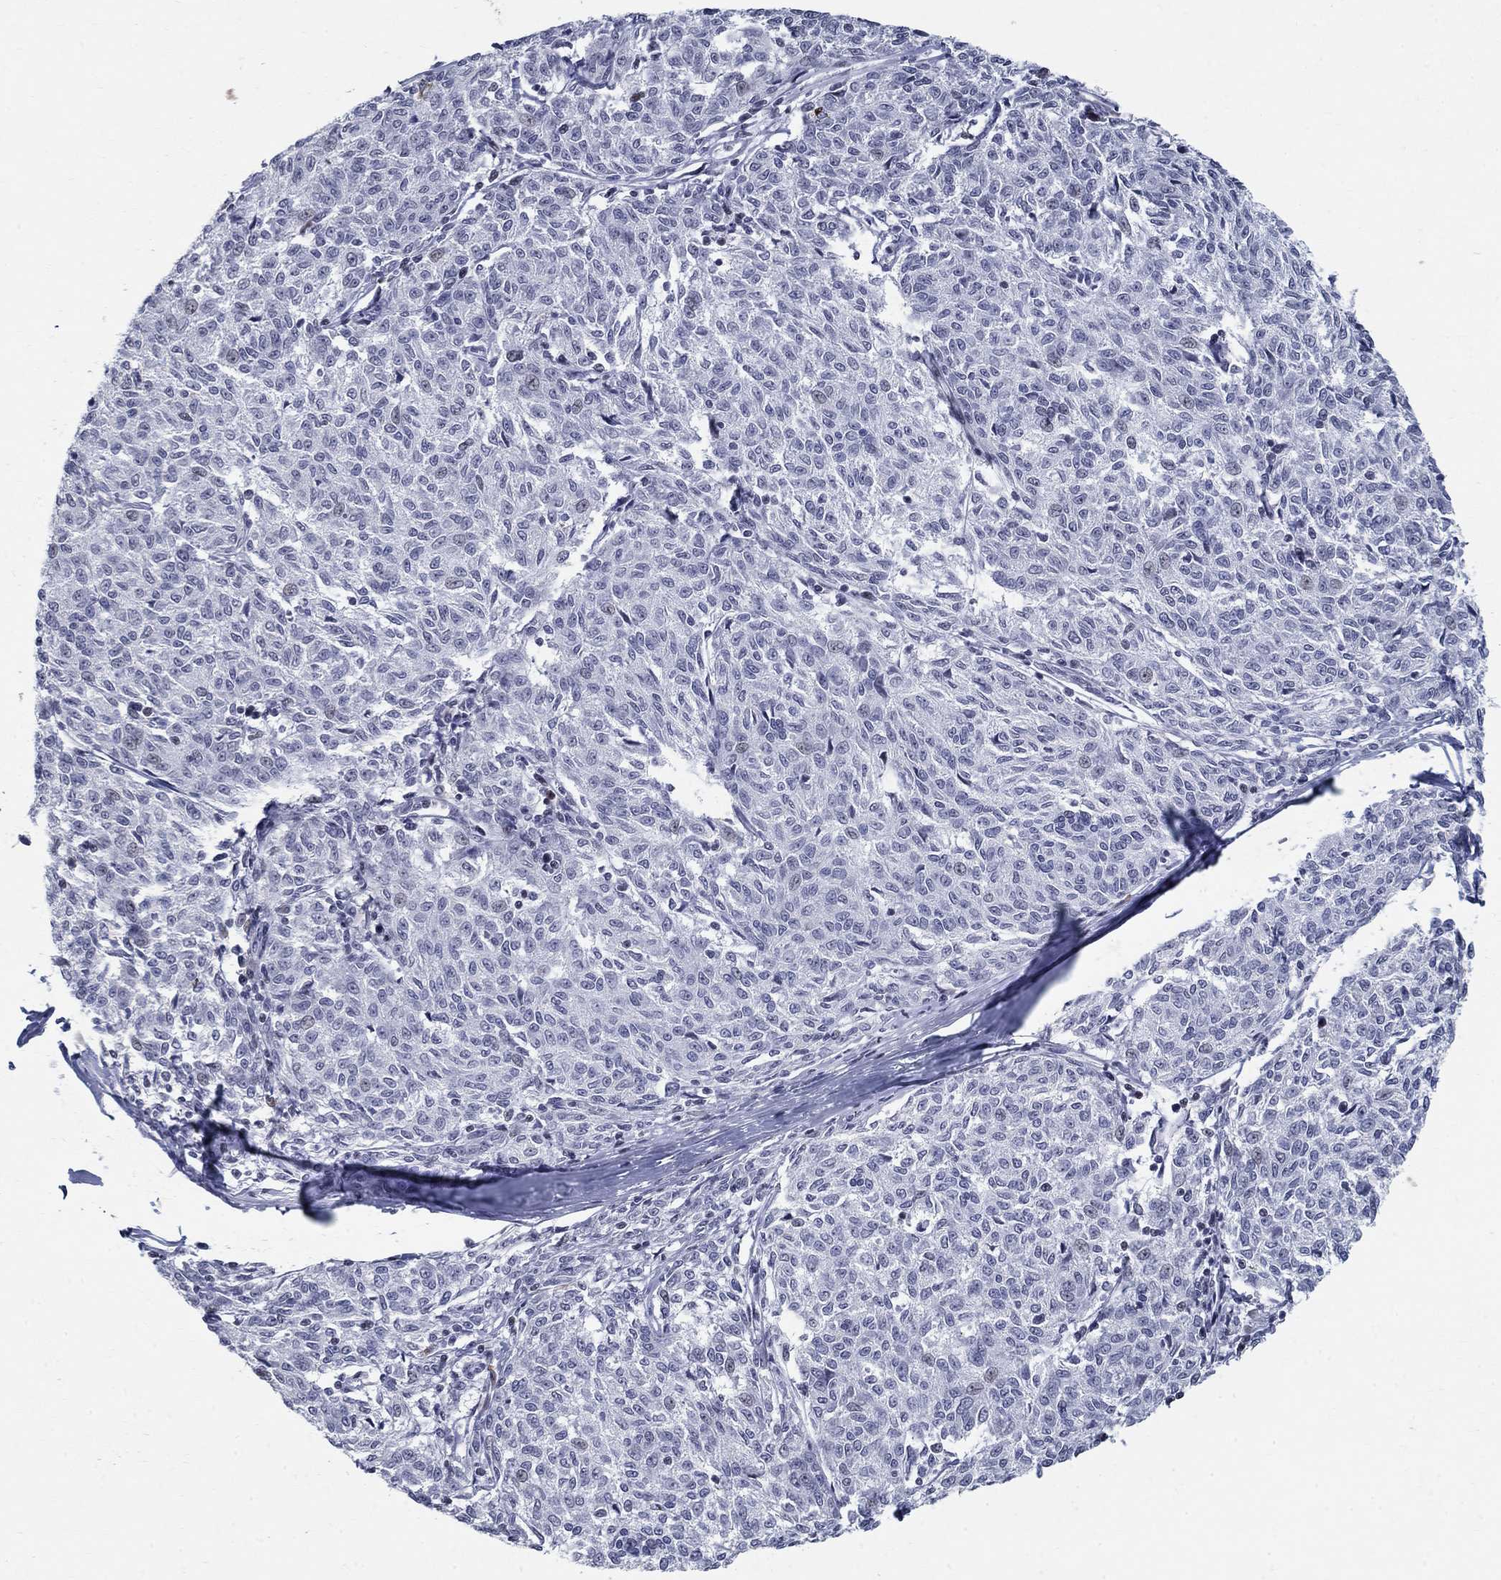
{"staining": {"intensity": "negative", "quantity": "none", "location": "none"}, "tissue": "melanoma", "cell_type": "Tumor cells", "image_type": "cancer", "snomed": [{"axis": "morphology", "description": "Malignant melanoma, NOS"}, {"axis": "topography", "description": "Skin"}], "caption": "Malignant melanoma was stained to show a protein in brown. There is no significant positivity in tumor cells. Brightfield microscopy of IHC stained with DAB (3,3'-diaminobenzidine) (brown) and hematoxylin (blue), captured at high magnification.", "gene": "BHLHE22", "patient": {"sex": "female", "age": 72}}